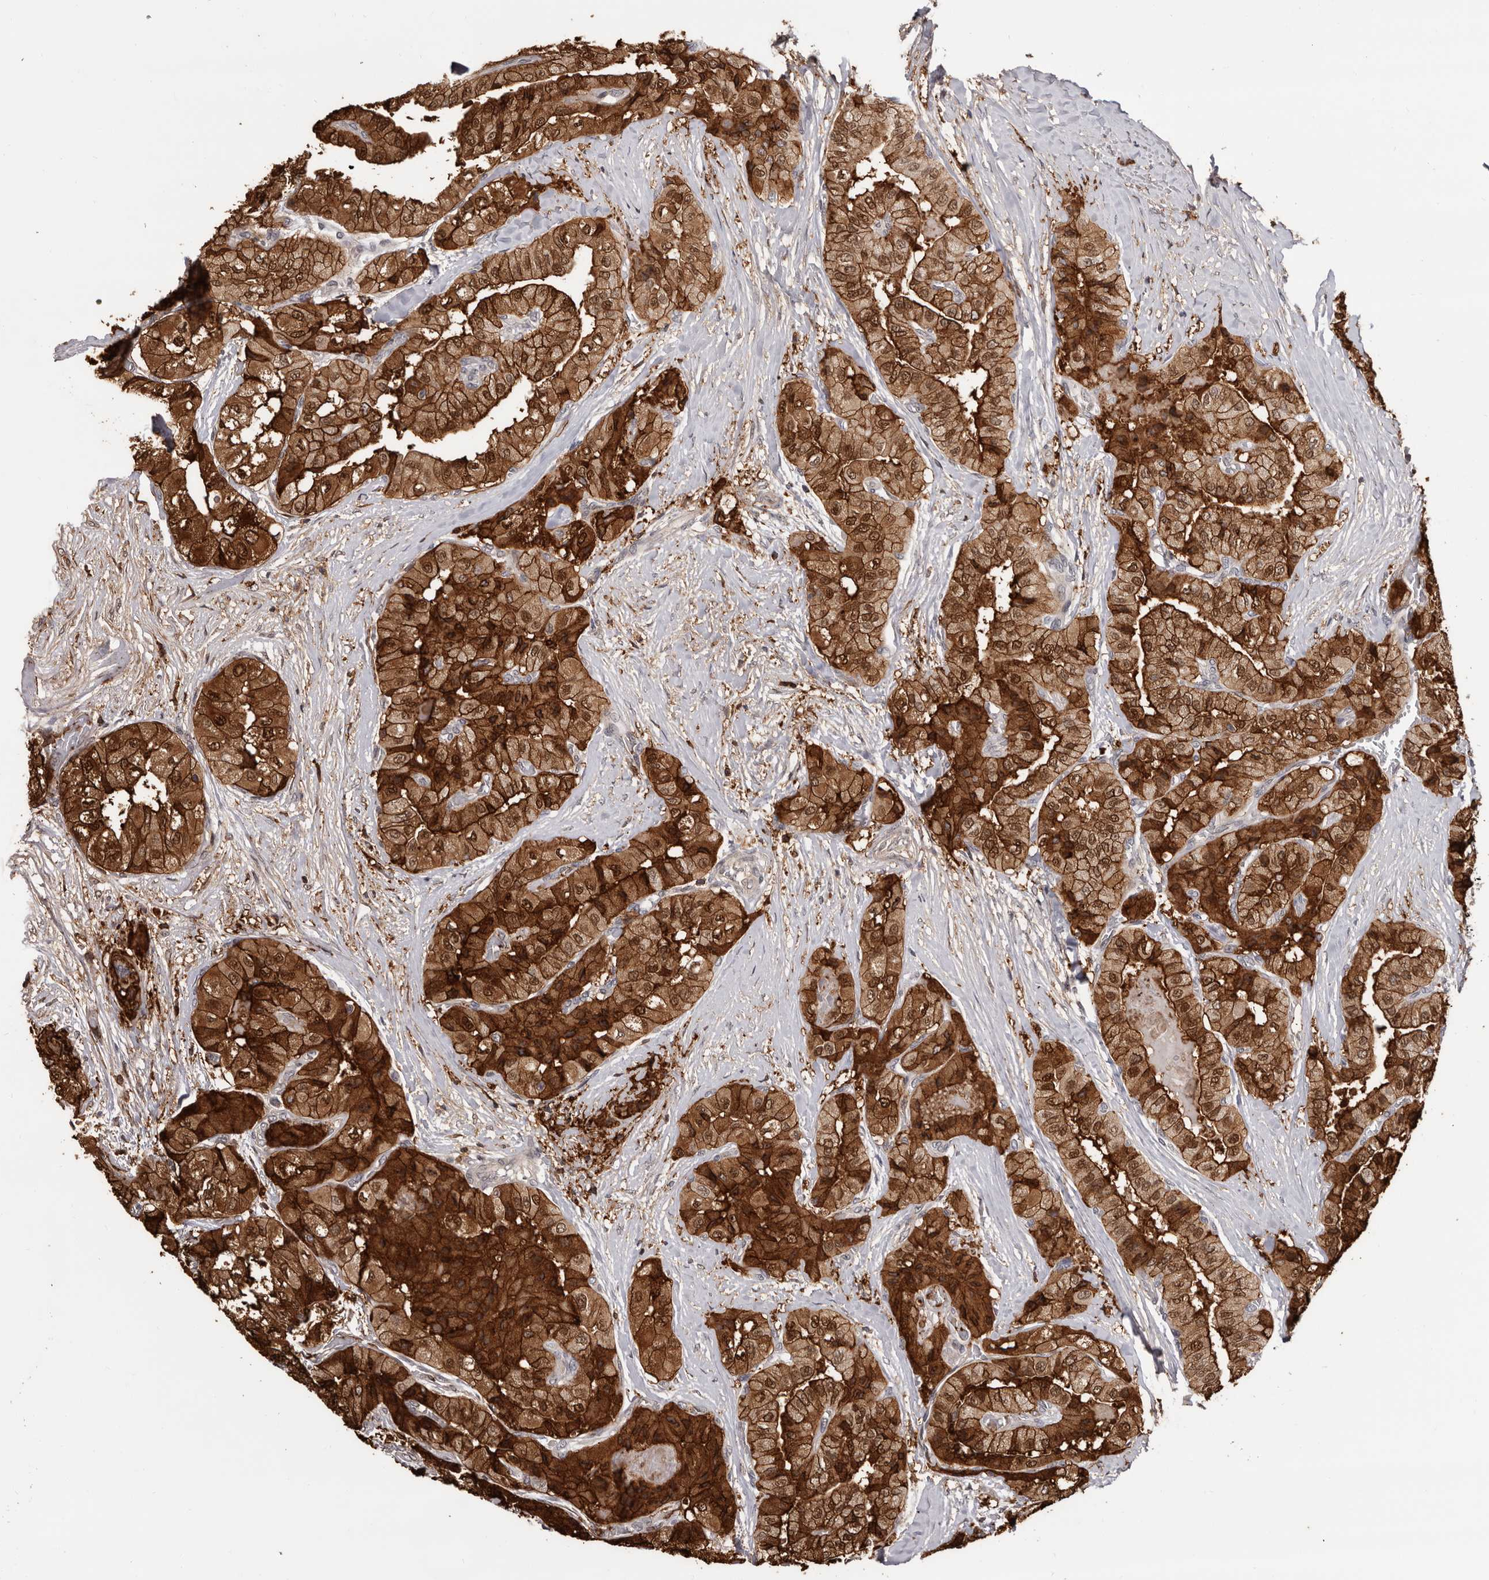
{"staining": {"intensity": "strong", "quantity": ">75%", "location": "cytoplasmic/membranous,nuclear"}, "tissue": "thyroid cancer", "cell_type": "Tumor cells", "image_type": "cancer", "snomed": [{"axis": "morphology", "description": "Papillary adenocarcinoma, NOS"}, {"axis": "topography", "description": "Thyroid gland"}], "caption": "There is high levels of strong cytoplasmic/membranous and nuclear positivity in tumor cells of thyroid cancer (papillary adenocarcinoma), as demonstrated by immunohistochemical staining (brown color).", "gene": "PRR12", "patient": {"sex": "female", "age": 59}}